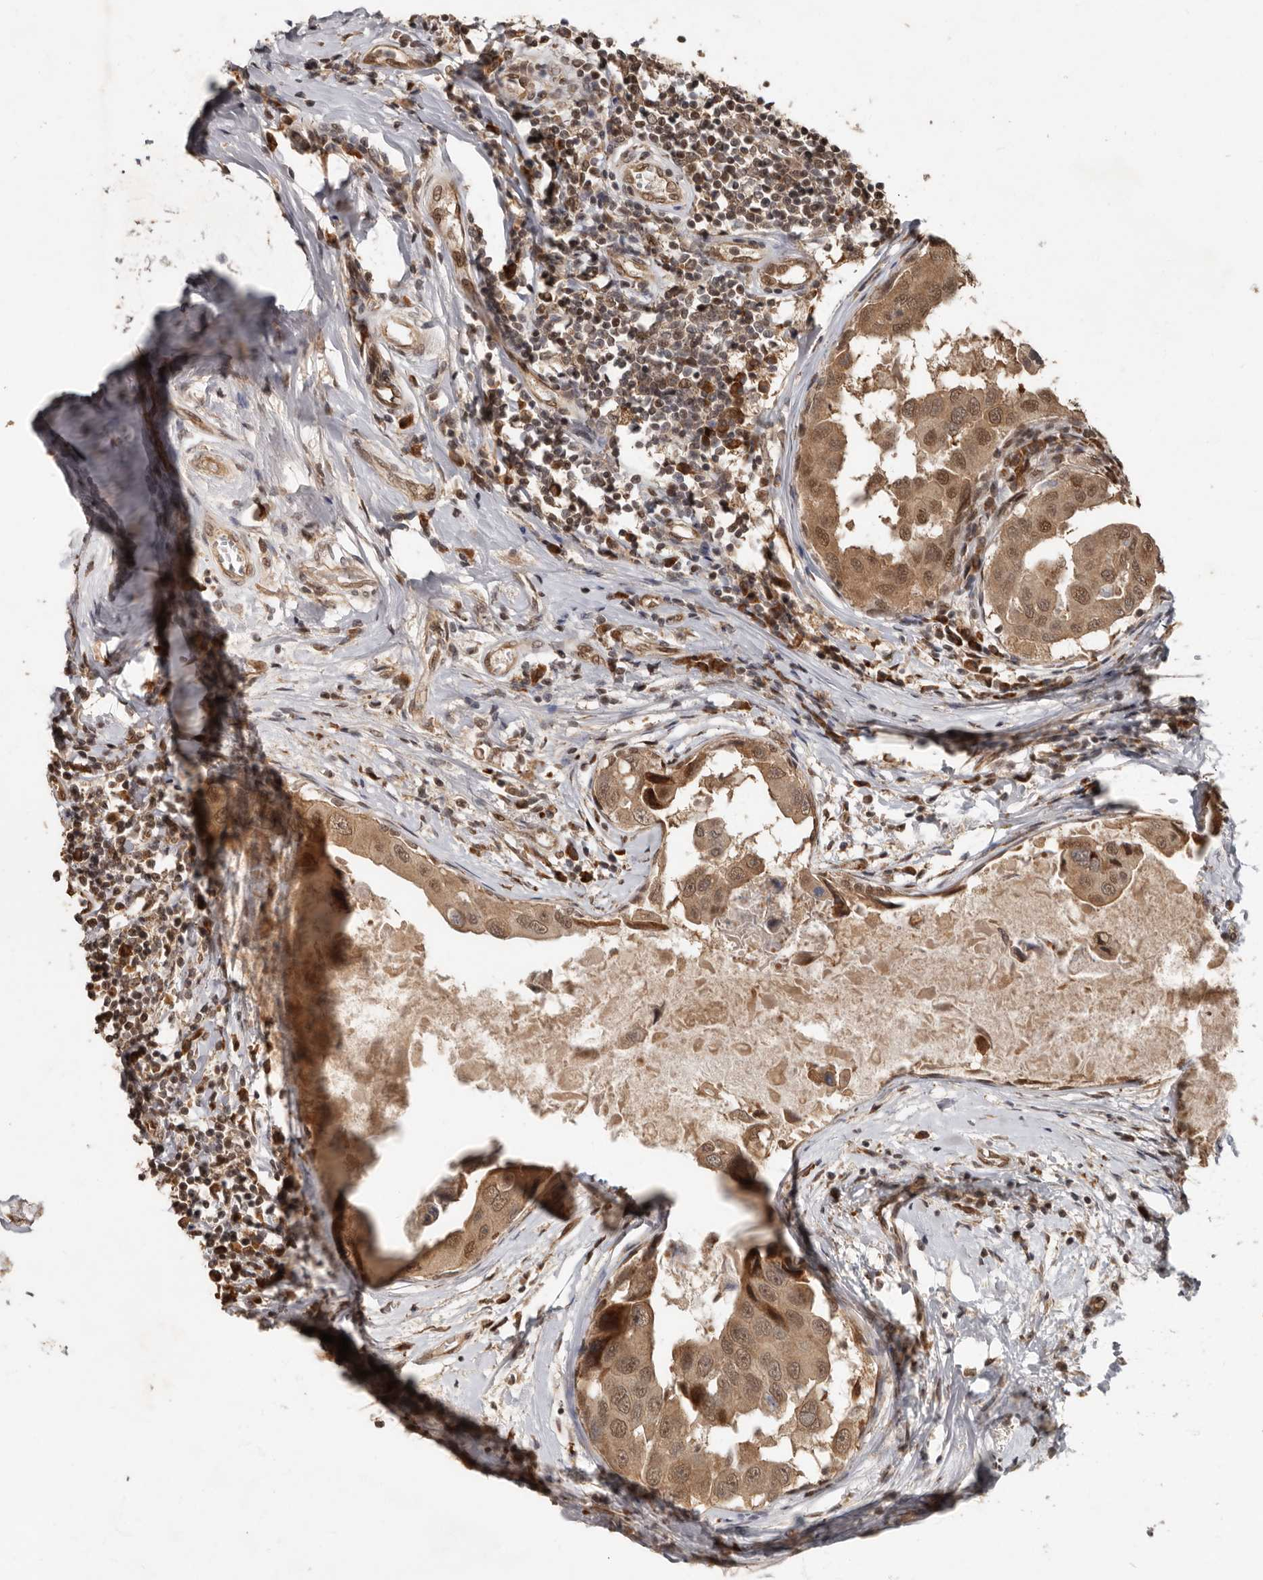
{"staining": {"intensity": "moderate", "quantity": ">75%", "location": "cytoplasmic/membranous,nuclear"}, "tissue": "breast cancer", "cell_type": "Tumor cells", "image_type": "cancer", "snomed": [{"axis": "morphology", "description": "Duct carcinoma"}, {"axis": "topography", "description": "Breast"}], "caption": "High-power microscopy captured an immunohistochemistry (IHC) photomicrograph of breast cancer (invasive ductal carcinoma), revealing moderate cytoplasmic/membranous and nuclear positivity in about >75% of tumor cells.", "gene": "LRGUK", "patient": {"sex": "female", "age": 27}}